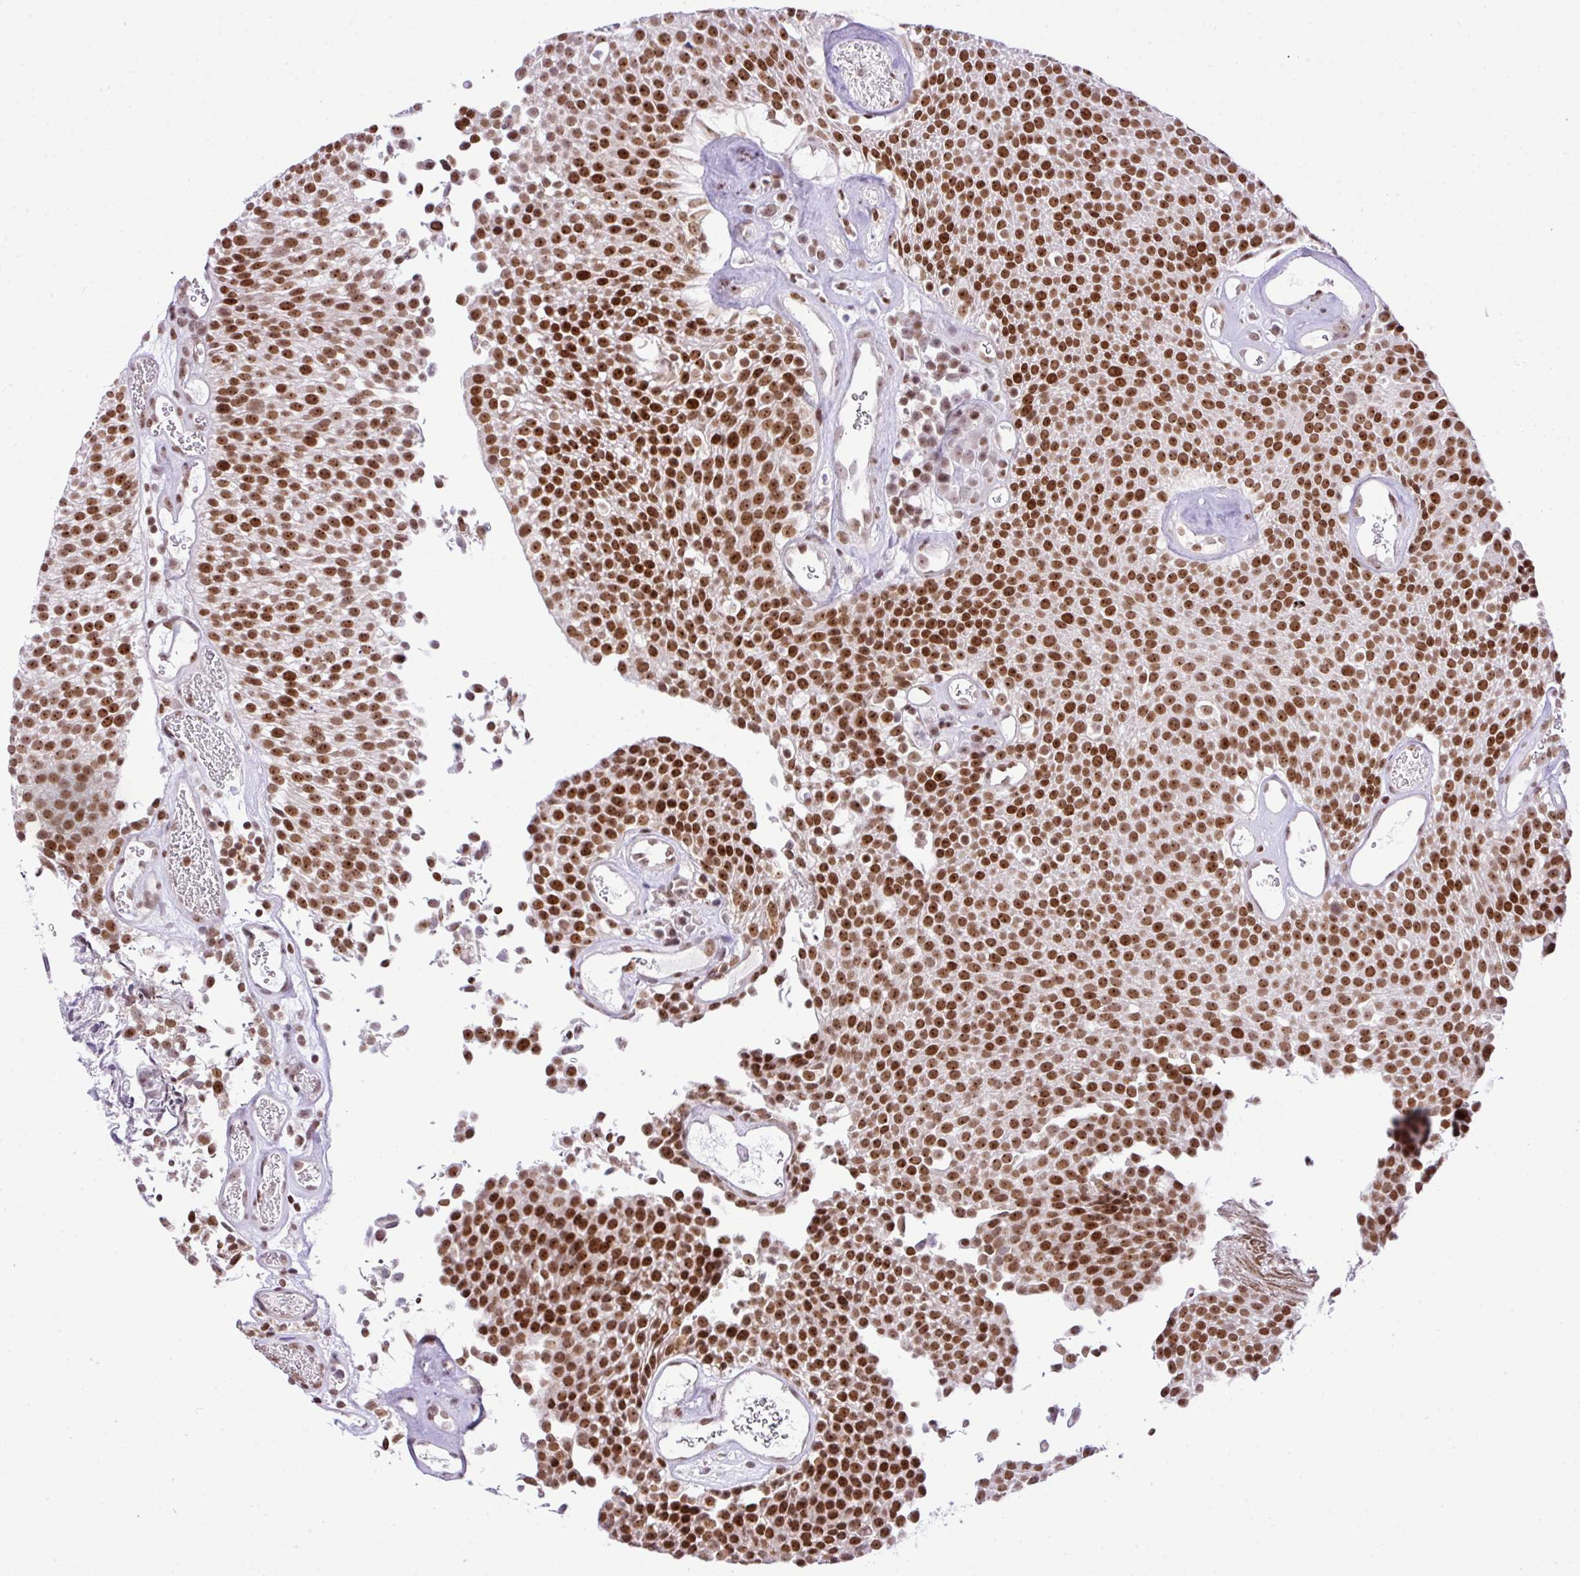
{"staining": {"intensity": "strong", "quantity": ">75%", "location": "nuclear"}, "tissue": "urothelial cancer", "cell_type": "Tumor cells", "image_type": "cancer", "snomed": [{"axis": "morphology", "description": "Urothelial carcinoma, Low grade"}, {"axis": "topography", "description": "Urinary bladder"}], "caption": "High-power microscopy captured an immunohistochemistry (IHC) photomicrograph of low-grade urothelial carcinoma, revealing strong nuclear expression in approximately >75% of tumor cells.", "gene": "CCDC137", "patient": {"sex": "female", "age": 79}}